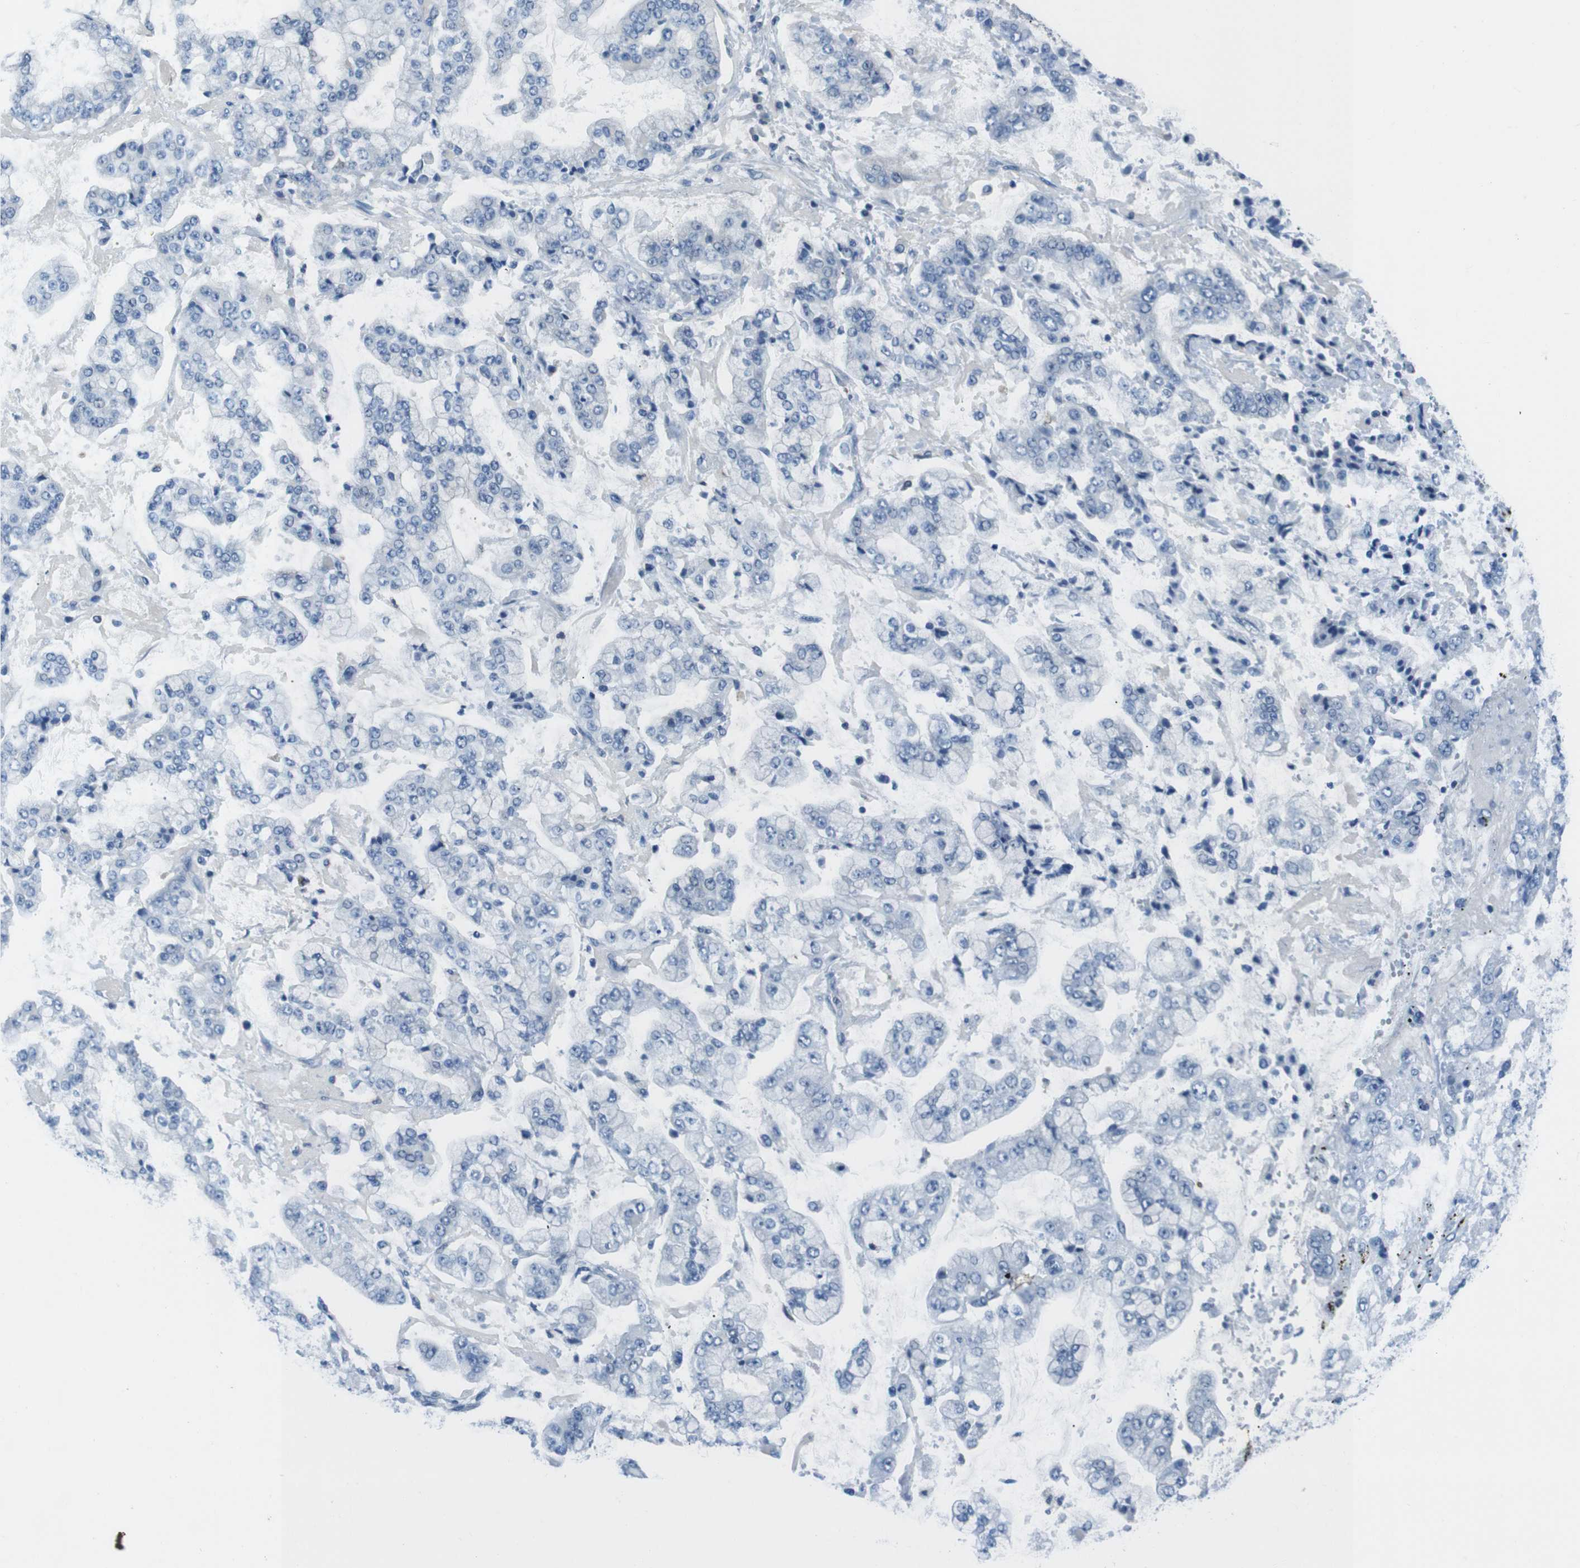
{"staining": {"intensity": "negative", "quantity": "none", "location": "none"}, "tissue": "stomach cancer", "cell_type": "Tumor cells", "image_type": "cancer", "snomed": [{"axis": "morphology", "description": "Adenocarcinoma, NOS"}, {"axis": "topography", "description": "Stomach"}], "caption": "Tumor cells are negative for protein expression in human stomach adenocarcinoma.", "gene": "NANOS2", "patient": {"sex": "male", "age": 76}}